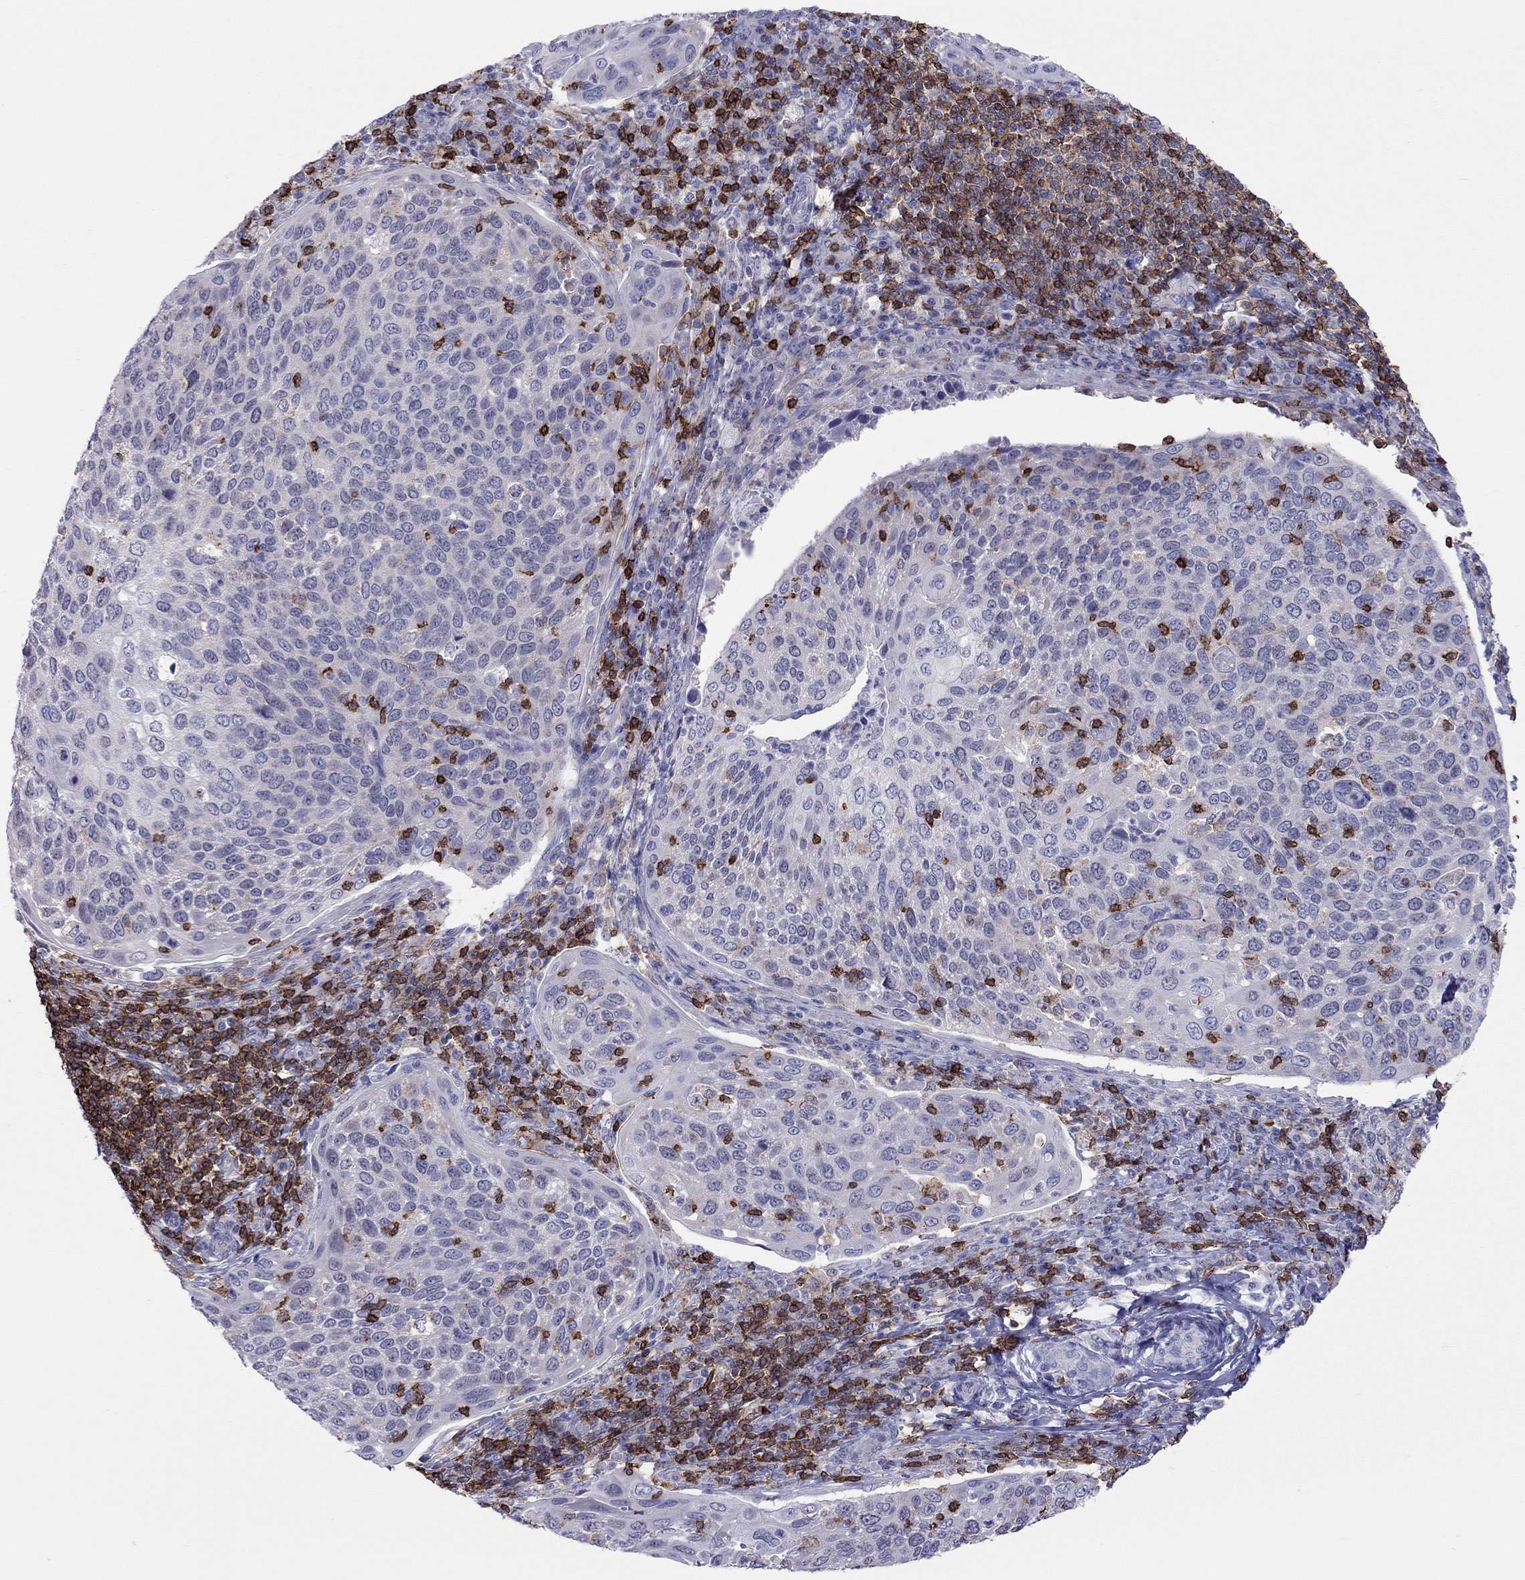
{"staining": {"intensity": "negative", "quantity": "none", "location": "none"}, "tissue": "cervical cancer", "cell_type": "Tumor cells", "image_type": "cancer", "snomed": [{"axis": "morphology", "description": "Squamous cell carcinoma, NOS"}, {"axis": "topography", "description": "Cervix"}], "caption": "Immunohistochemistry (IHC) of human cervical cancer displays no positivity in tumor cells. (DAB immunohistochemistry, high magnification).", "gene": "MND1", "patient": {"sex": "female", "age": 54}}